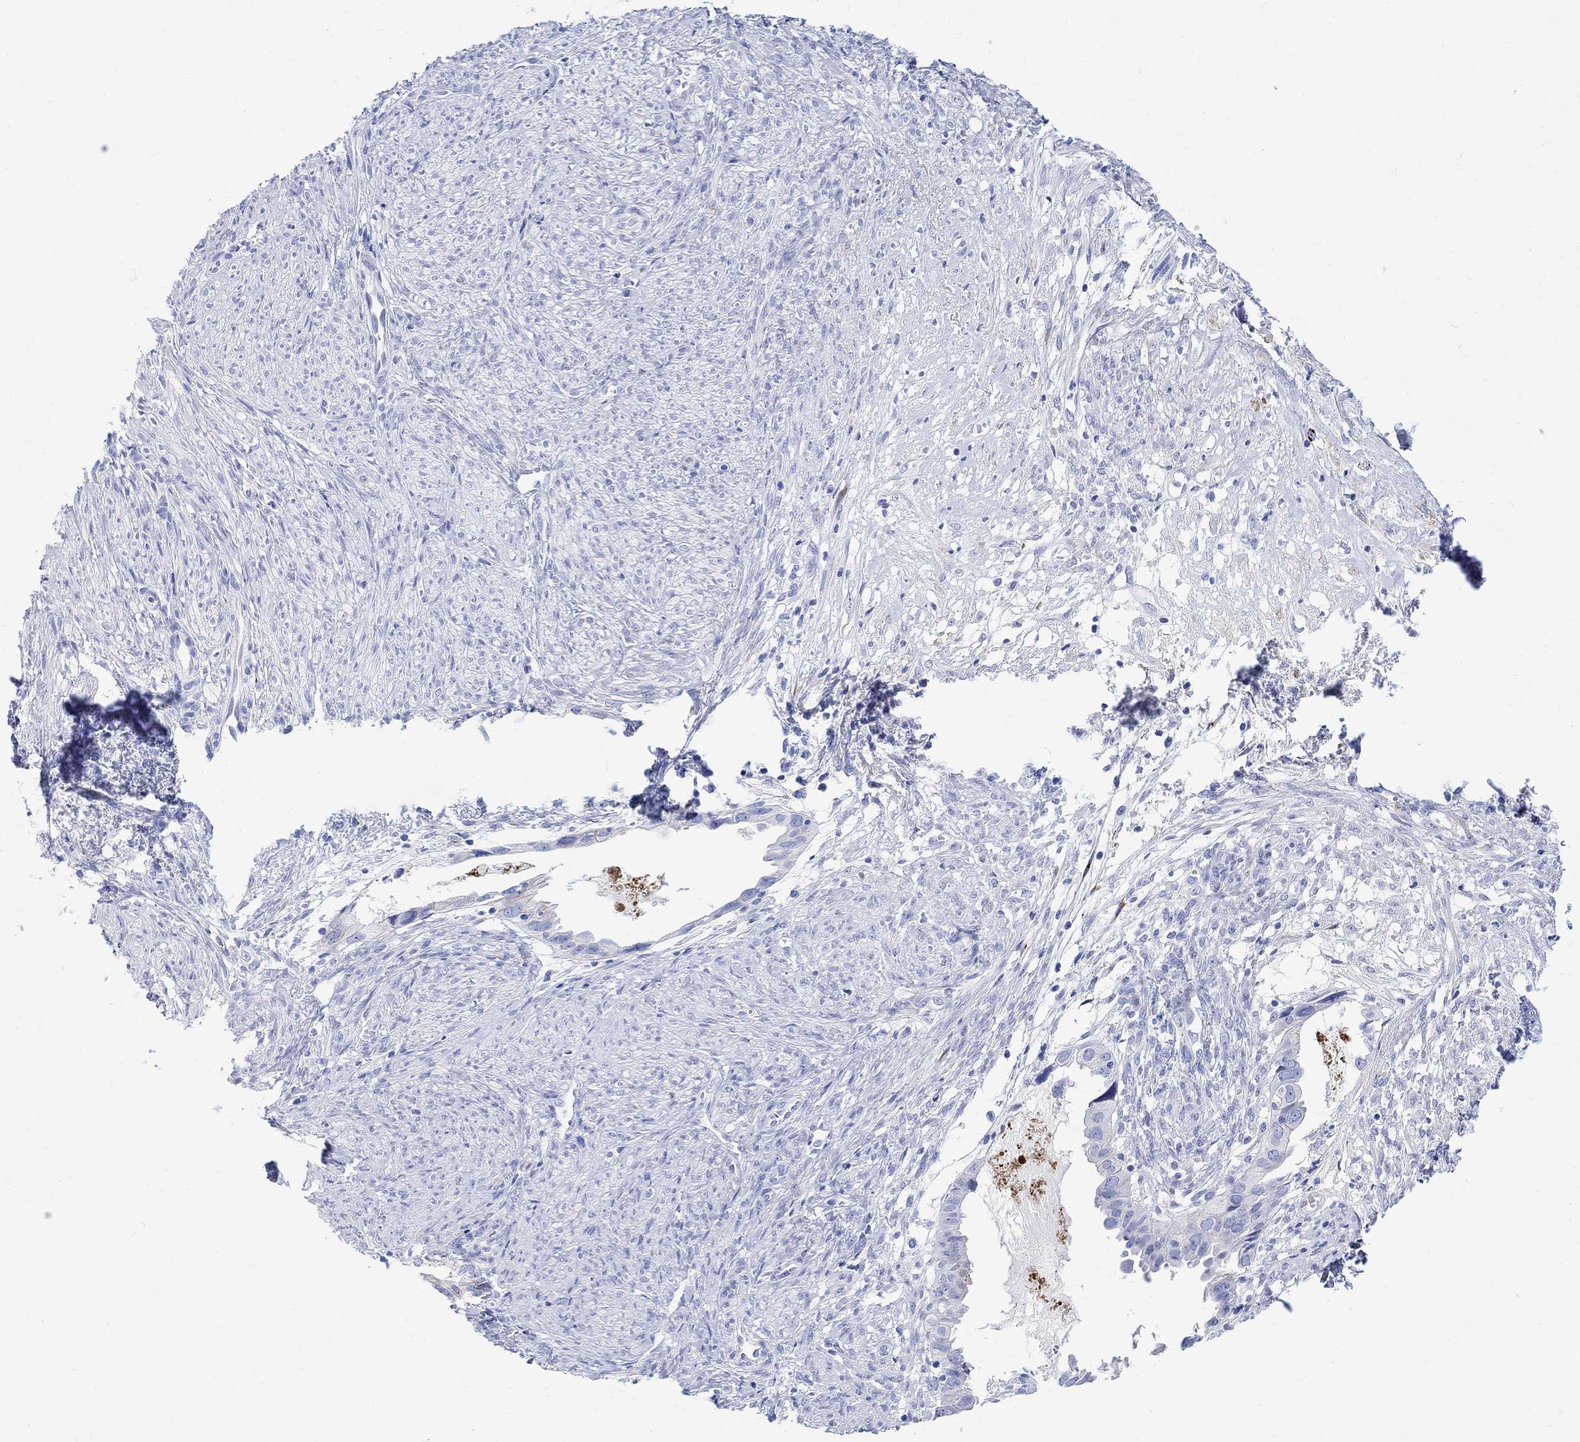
{"staining": {"intensity": "negative", "quantity": "none", "location": "none"}, "tissue": "endometrial cancer", "cell_type": "Tumor cells", "image_type": "cancer", "snomed": [{"axis": "morphology", "description": "Adenocarcinoma, NOS"}, {"axis": "topography", "description": "Endometrium"}], "caption": "Immunohistochemistry image of neoplastic tissue: endometrial adenocarcinoma stained with DAB demonstrates no significant protein positivity in tumor cells.", "gene": "MYL1", "patient": {"sex": "female", "age": 86}}